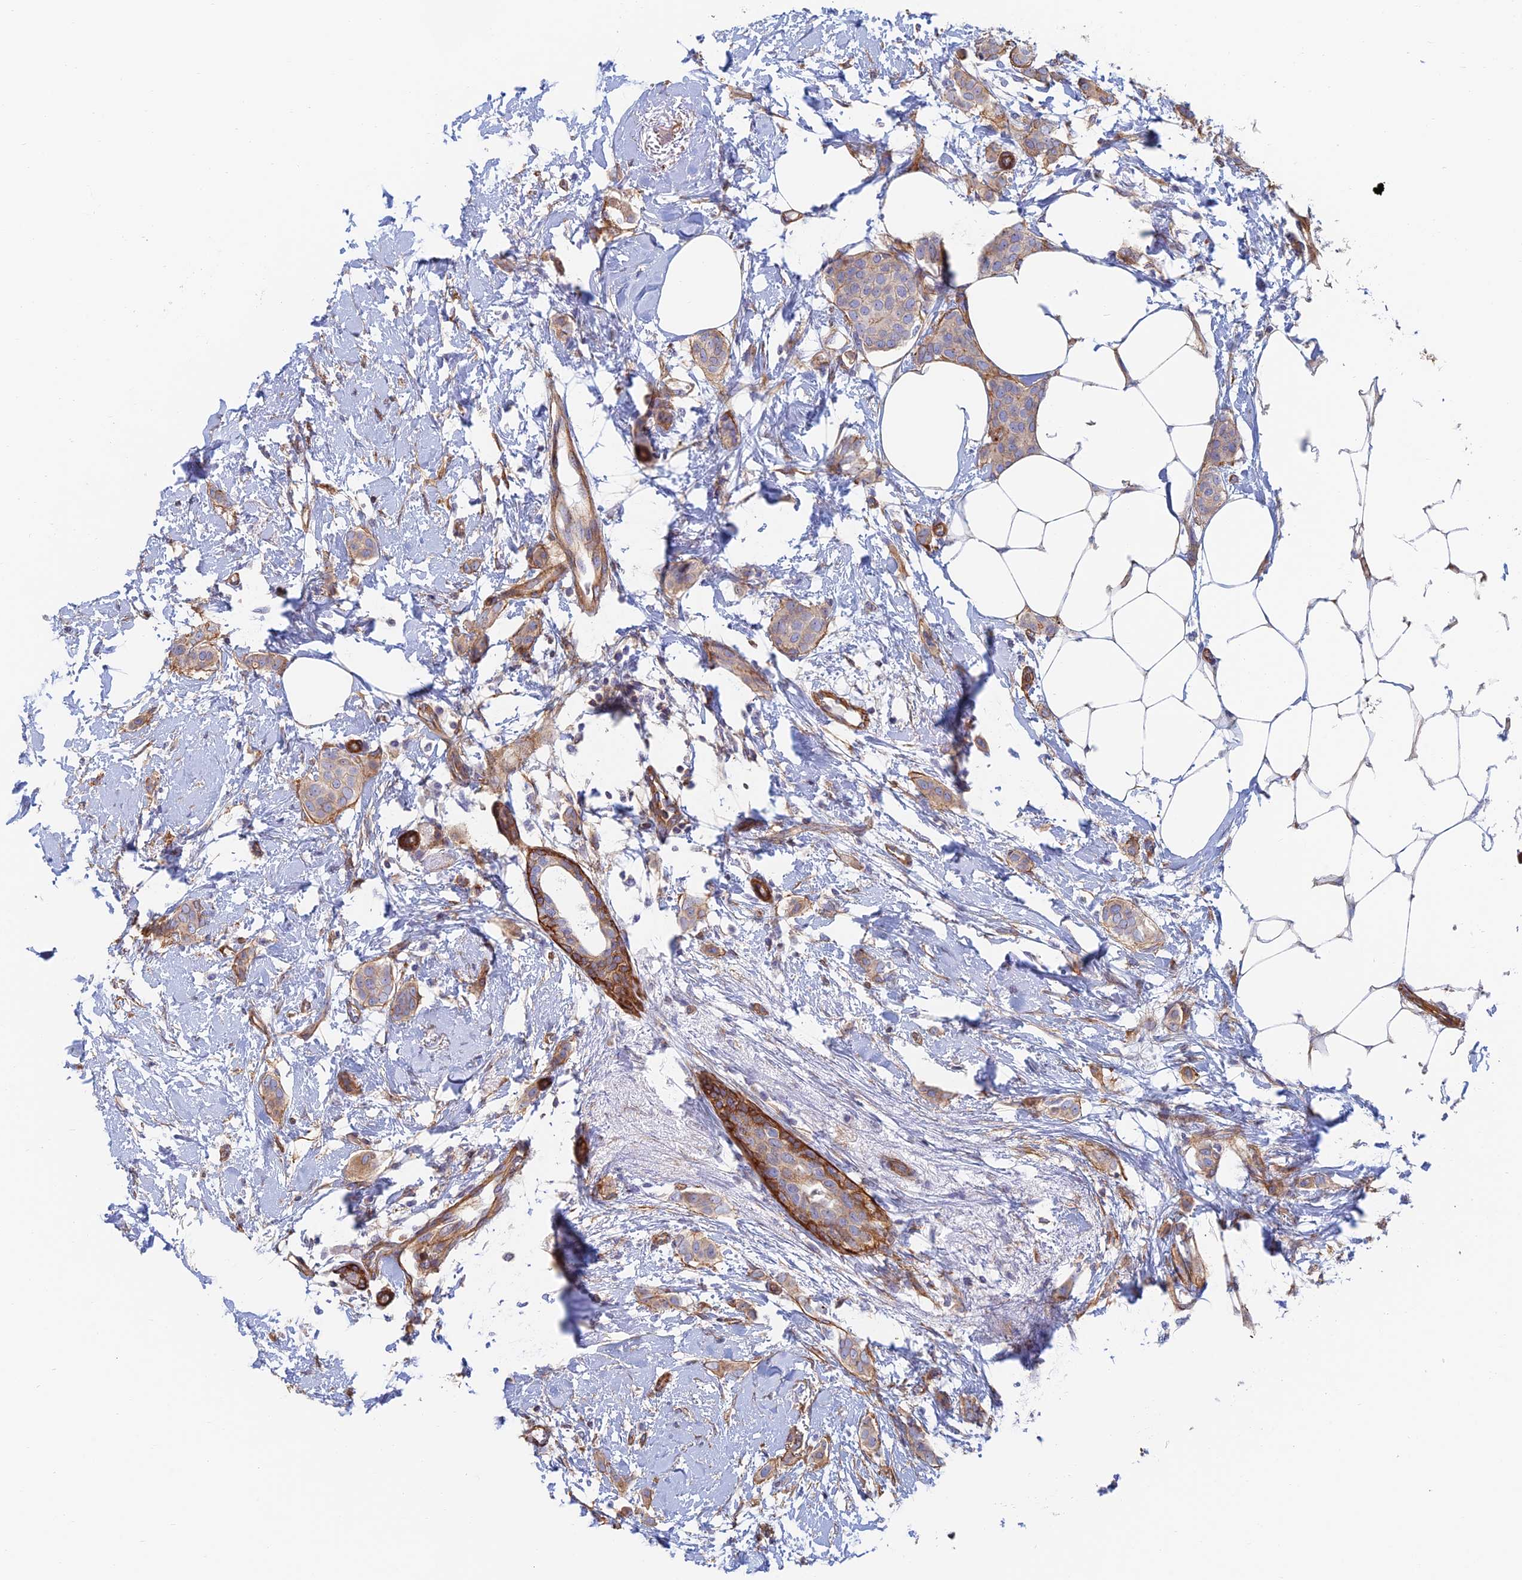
{"staining": {"intensity": "weak", "quantity": "25%-75%", "location": "cytoplasmic/membranous"}, "tissue": "breast cancer", "cell_type": "Tumor cells", "image_type": "cancer", "snomed": [{"axis": "morphology", "description": "Duct carcinoma"}, {"axis": "topography", "description": "Breast"}], "caption": "An IHC histopathology image of neoplastic tissue is shown. Protein staining in brown highlights weak cytoplasmic/membranous positivity in infiltrating ductal carcinoma (breast) within tumor cells.", "gene": "PAK4", "patient": {"sex": "female", "age": 72}}